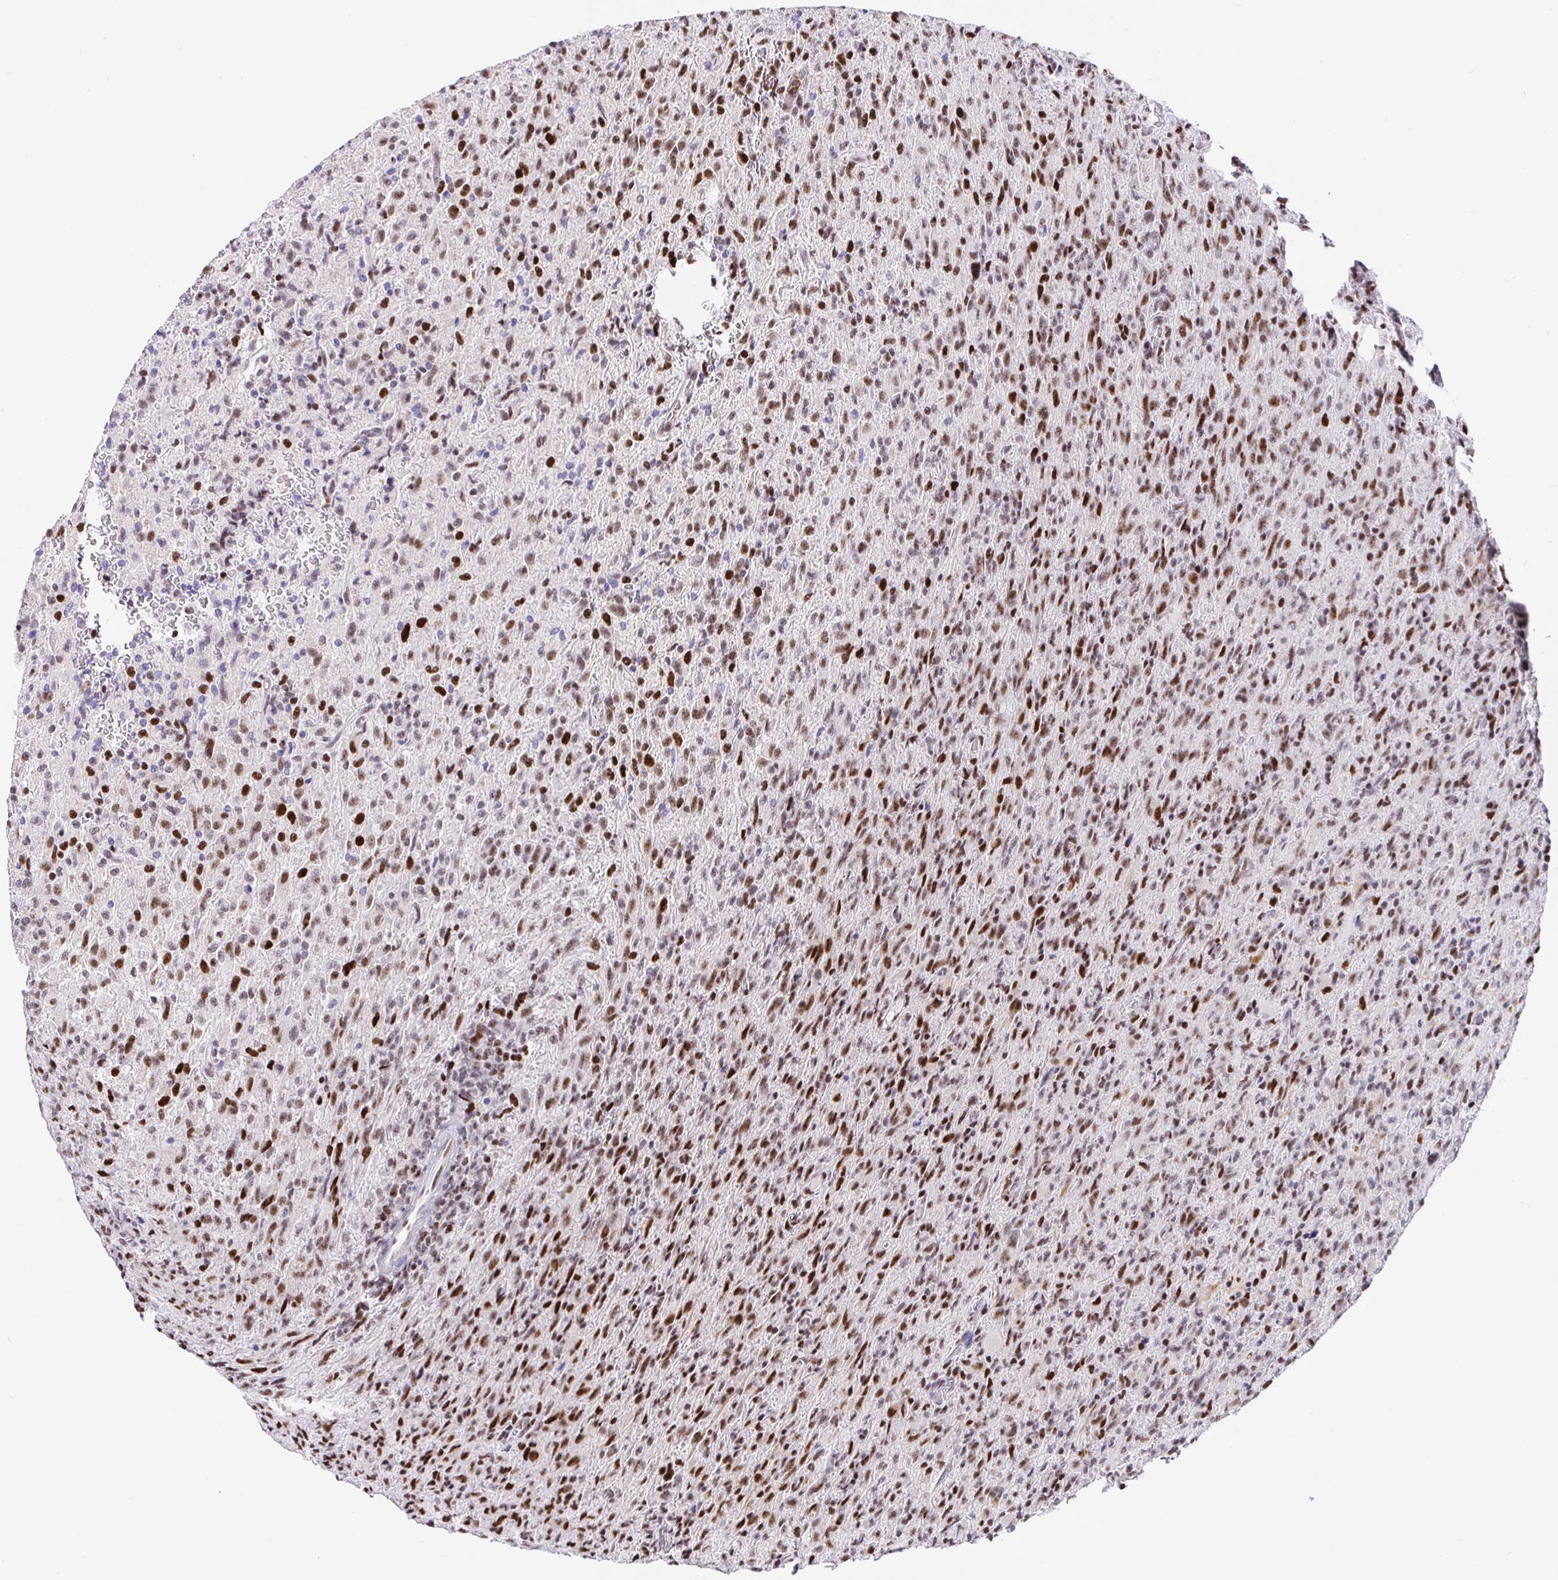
{"staining": {"intensity": "moderate", "quantity": ">75%", "location": "nuclear"}, "tissue": "glioma", "cell_type": "Tumor cells", "image_type": "cancer", "snomed": [{"axis": "morphology", "description": "Glioma, malignant, High grade"}, {"axis": "topography", "description": "Brain"}], "caption": "Immunohistochemistry (IHC) histopathology image of malignant high-grade glioma stained for a protein (brown), which shows medium levels of moderate nuclear expression in about >75% of tumor cells.", "gene": "SETD5", "patient": {"sex": "male", "age": 68}}